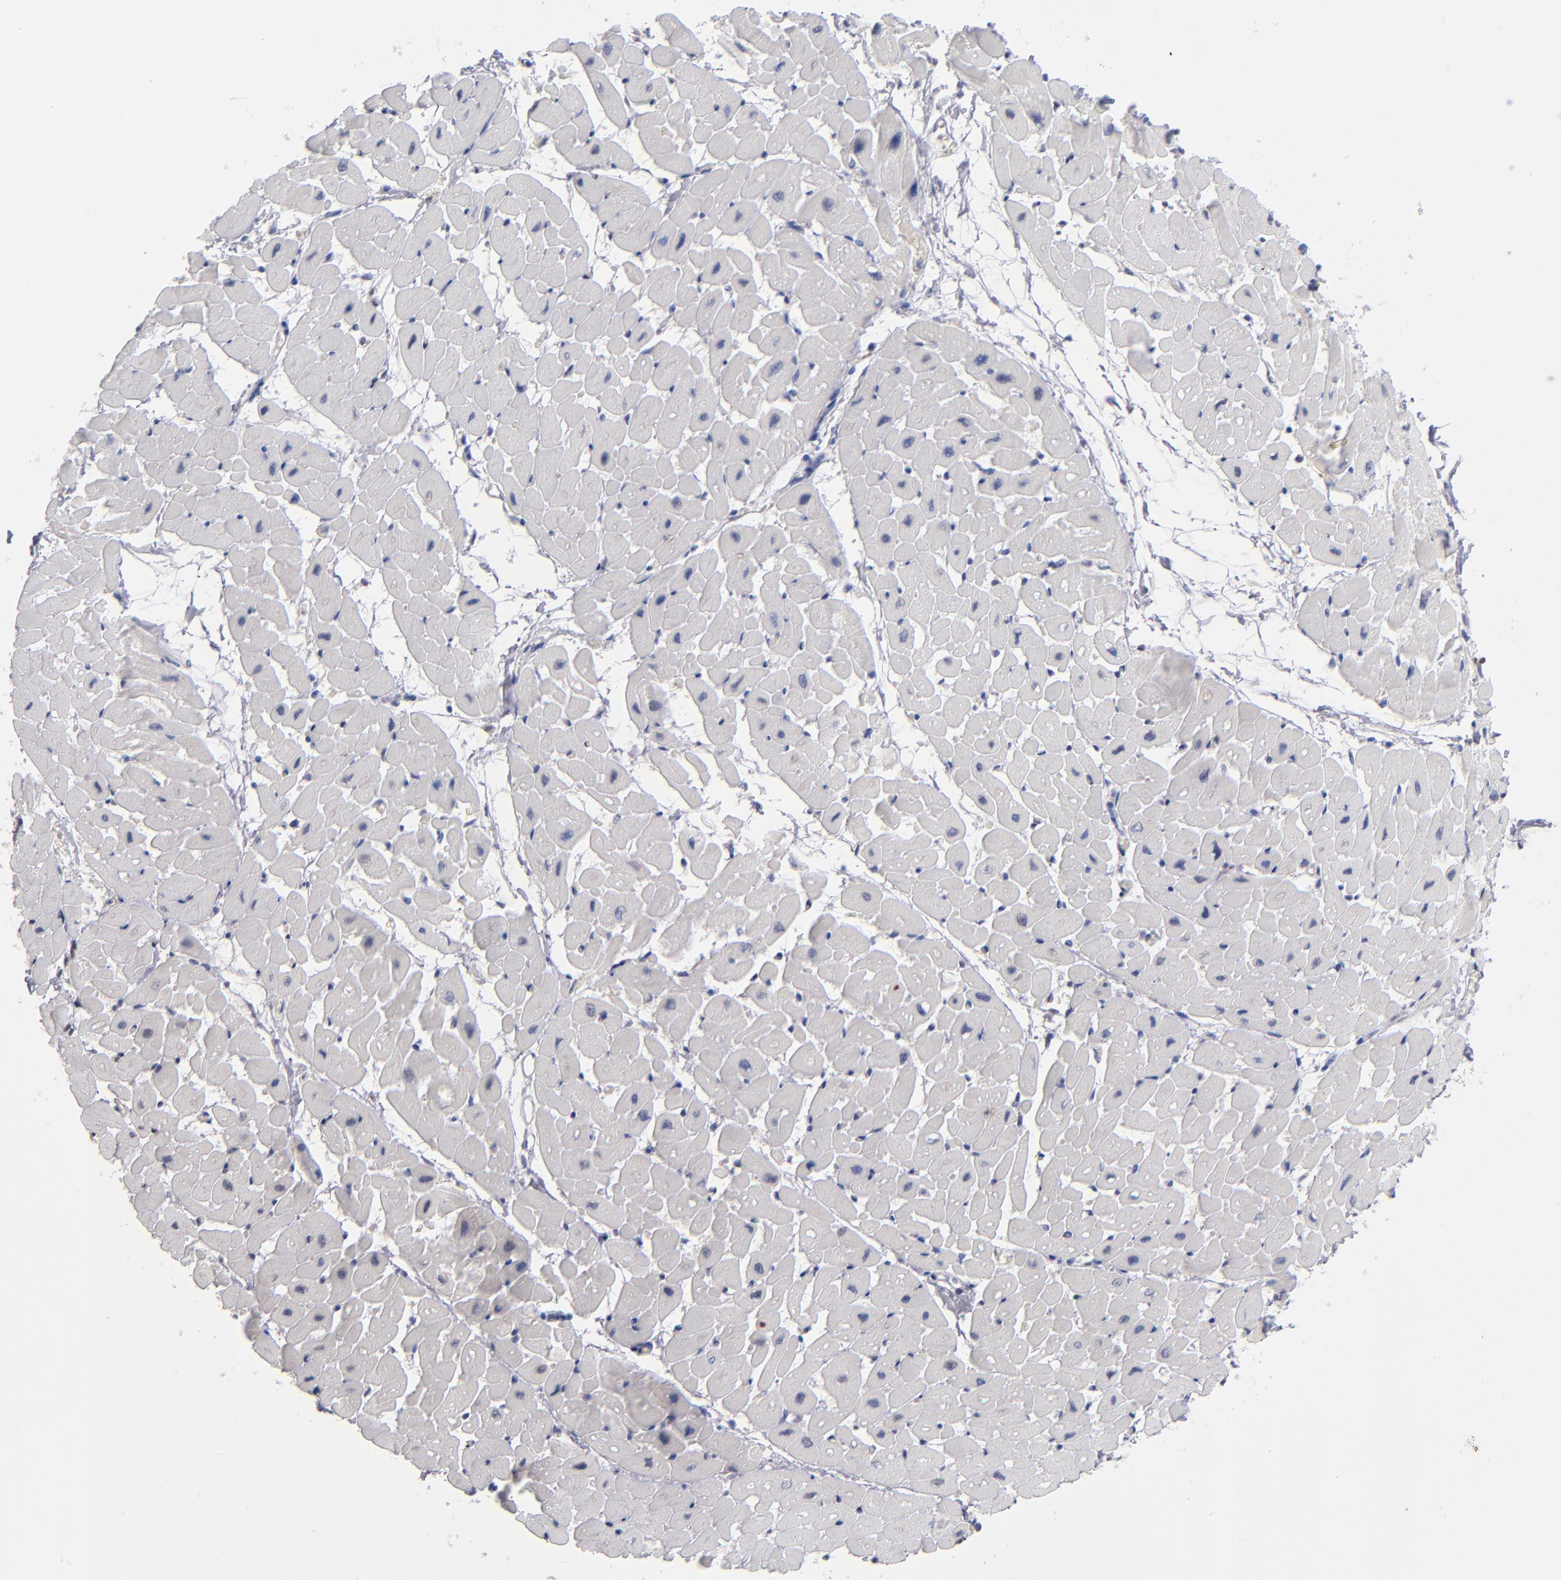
{"staining": {"intensity": "negative", "quantity": "none", "location": "none"}, "tissue": "heart muscle", "cell_type": "Cardiomyocytes", "image_type": "normal", "snomed": [{"axis": "morphology", "description": "Normal tissue, NOS"}, {"axis": "topography", "description": "Heart"}], "caption": "The image reveals no staining of cardiomyocytes in unremarkable heart muscle. The staining is performed using DAB (3,3'-diaminobenzidine) brown chromogen with nuclei counter-stained in using hematoxylin.", "gene": "MN1", "patient": {"sex": "male", "age": 45}}